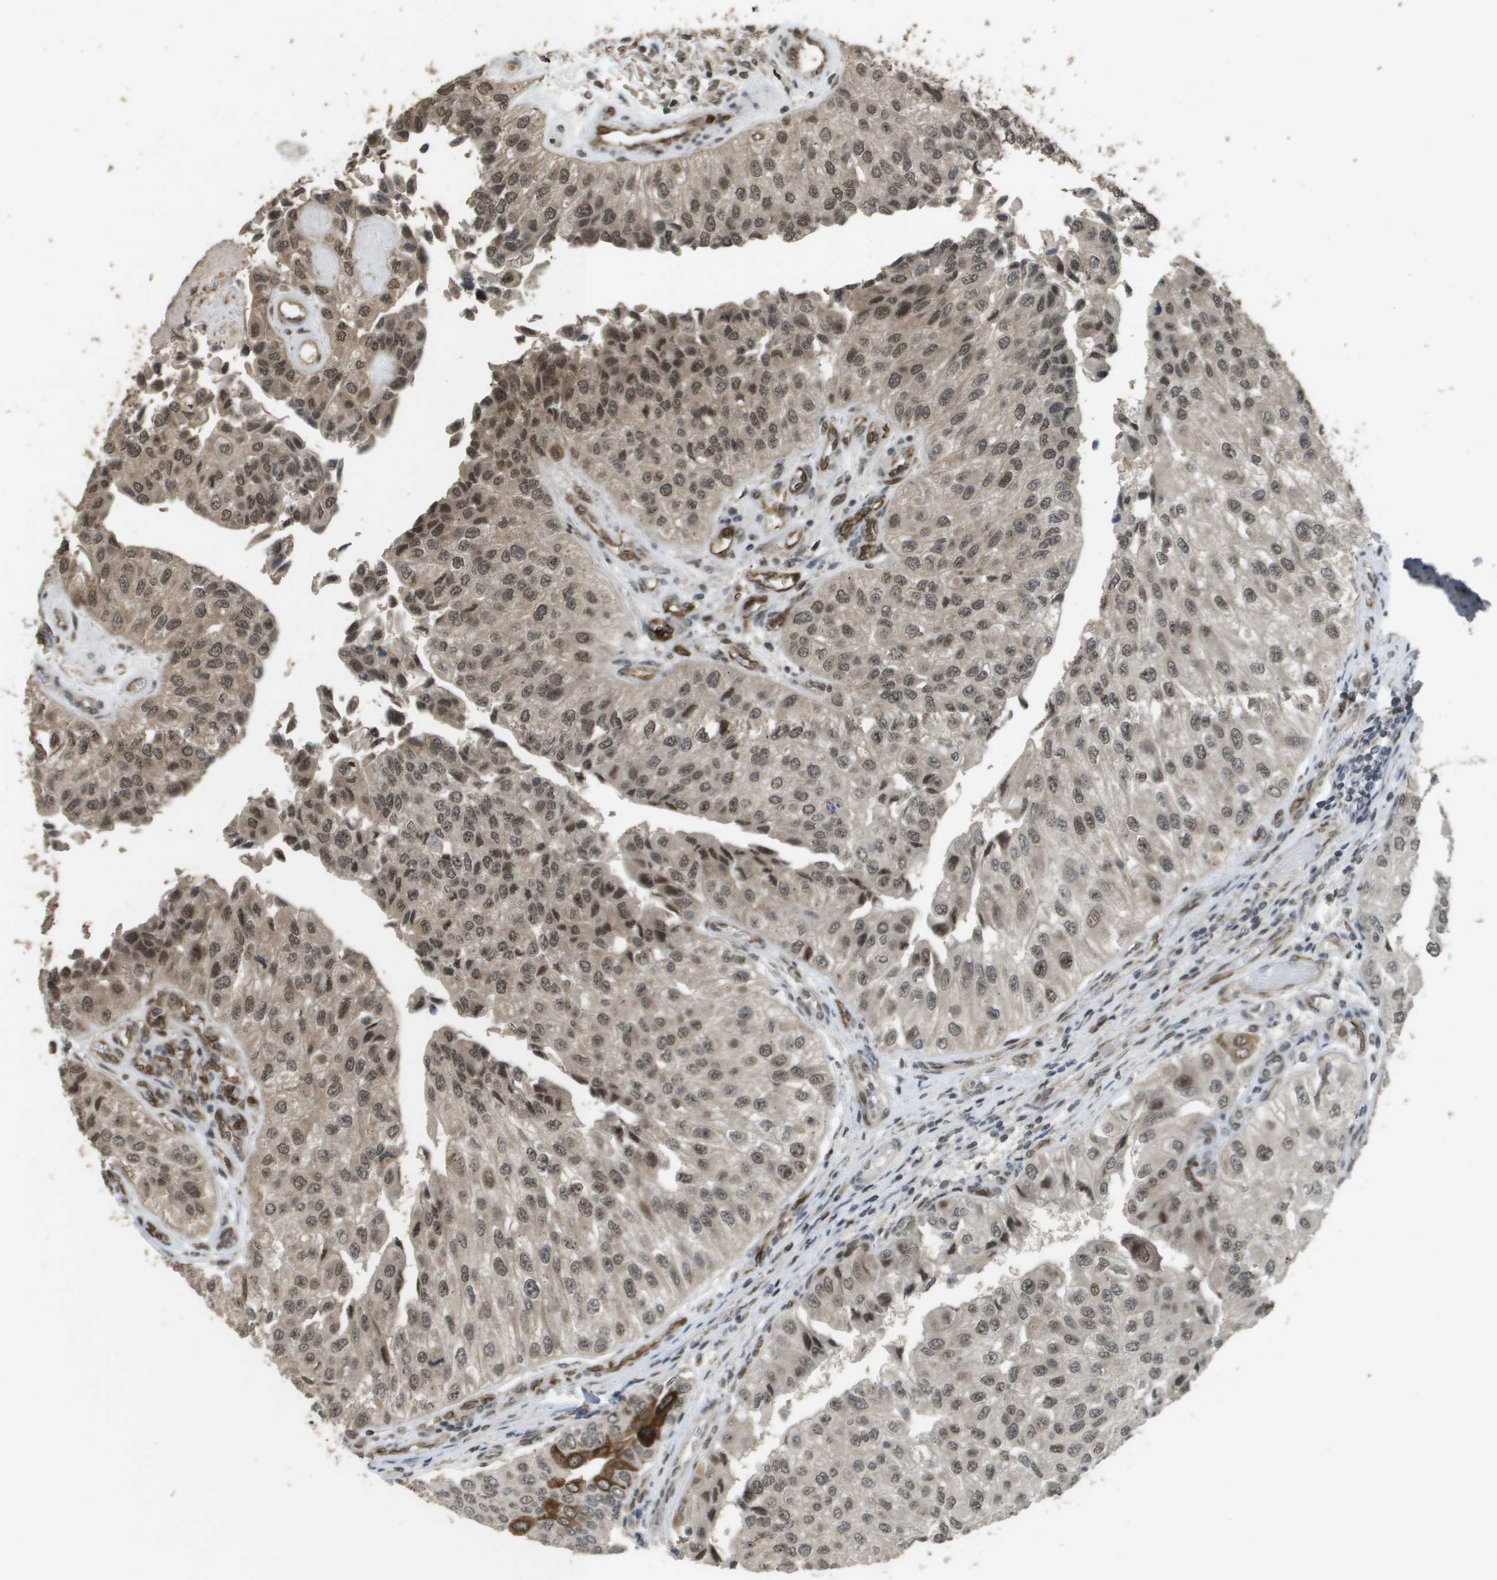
{"staining": {"intensity": "moderate", "quantity": ">75%", "location": "cytoplasmic/membranous,nuclear"}, "tissue": "urothelial cancer", "cell_type": "Tumor cells", "image_type": "cancer", "snomed": [{"axis": "morphology", "description": "Urothelial carcinoma, High grade"}, {"axis": "topography", "description": "Kidney"}, {"axis": "topography", "description": "Urinary bladder"}], "caption": "Immunohistochemistry (IHC) photomicrograph of neoplastic tissue: human high-grade urothelial carcinoma stained using immunohistochemistry exhibits medium levels of moderate protein expression localized specifically in the cytoplasmic/membranous and nuclear of tumor cells, appearing as a cytoplasmic/membranous and nuclear brown color.", "gene": "KAT5", "patient": {"sex": "male", "age": 77}}